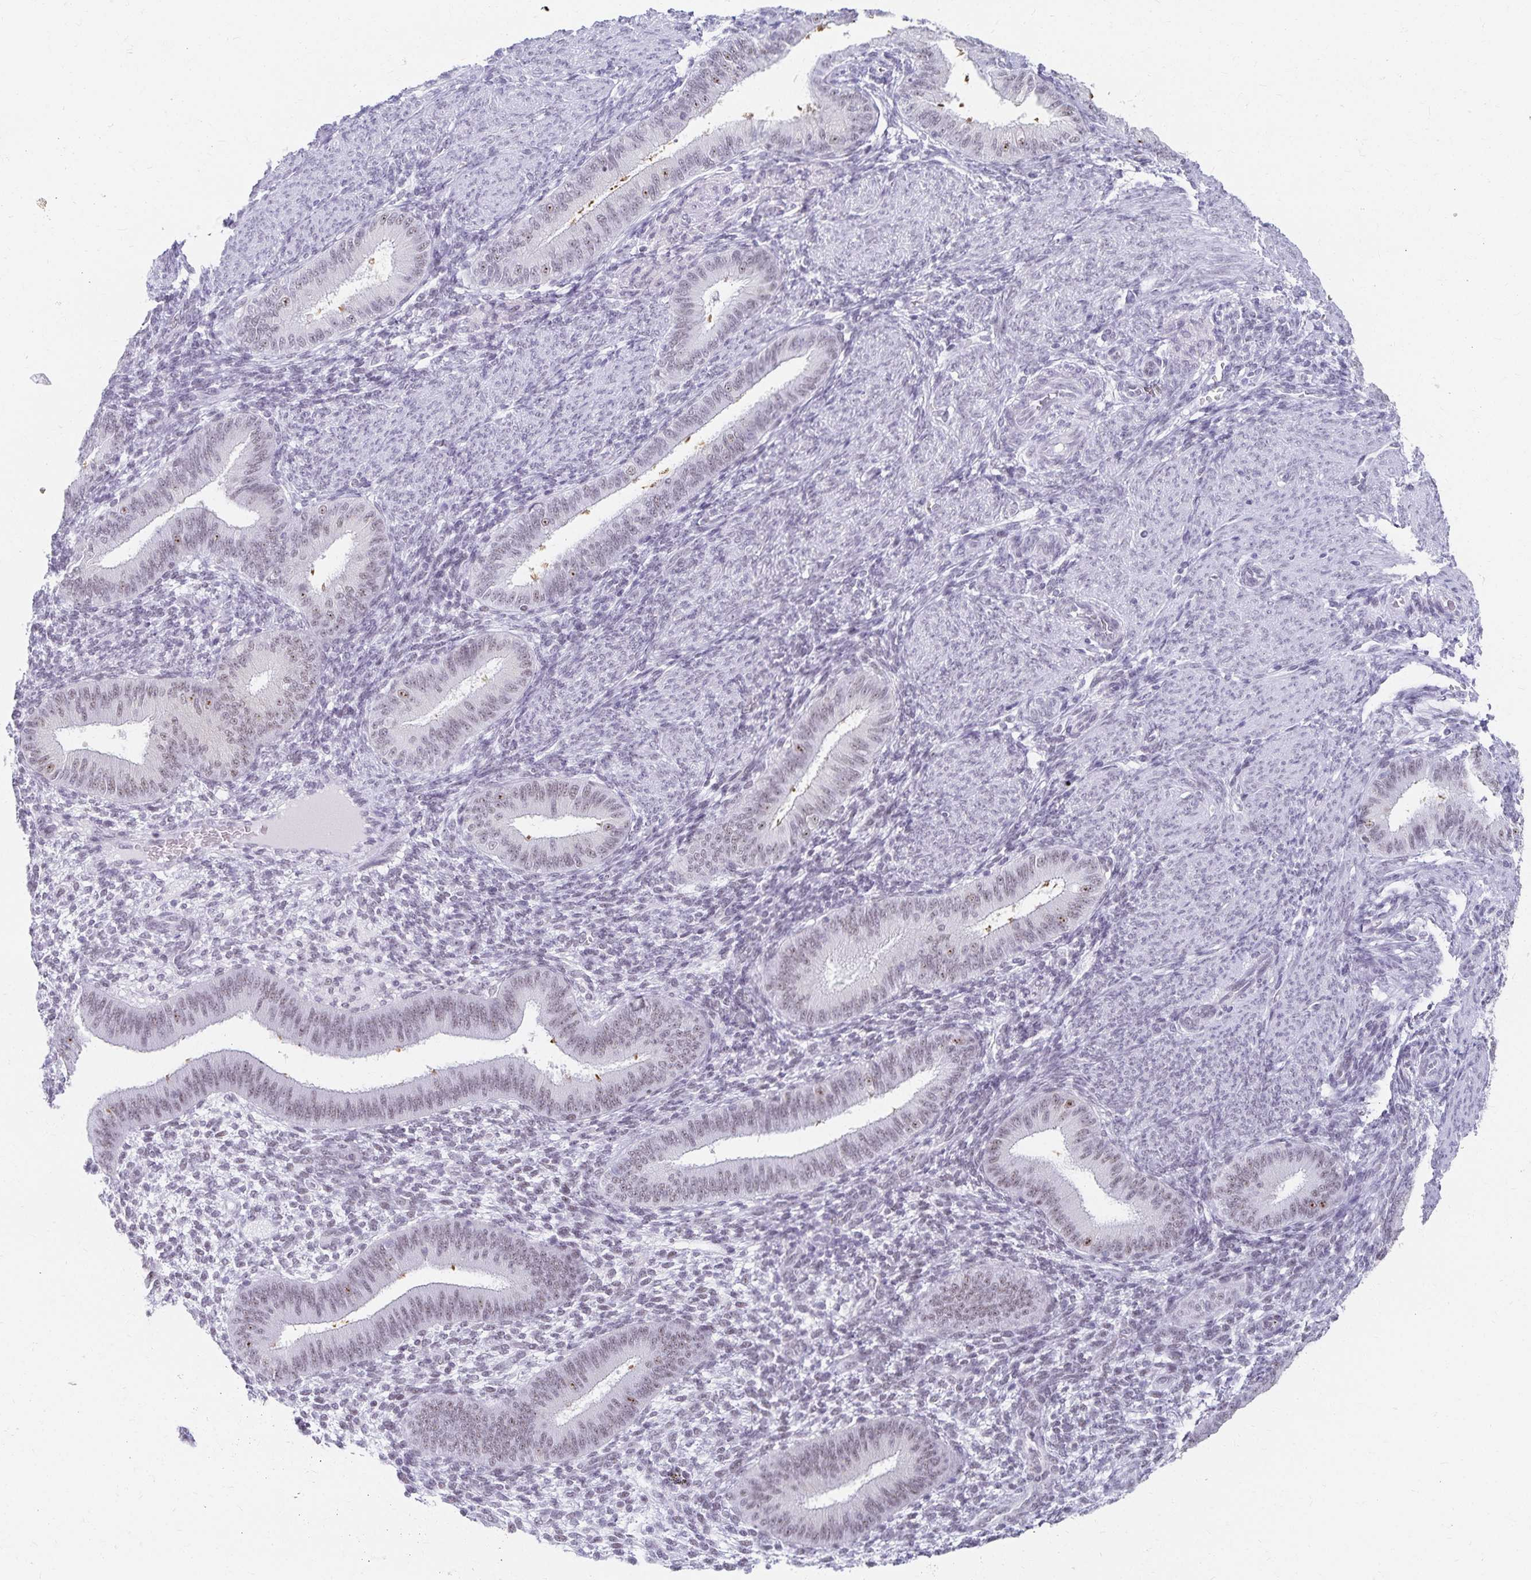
{"staining": {"intensity": "weak", "quantity": "25%-75%", "location": "nuclear"}, "tissue": "endometrium", "cell_type": "Cells in endometrial stroma", "image_type": "normal", "snomed": [{"axis": "morphology", "description": "Normal tissue, NOS"}, {"axis": "topography", "description": "Endometrium"}], "caption": "IHC (DAB) staining of benign human endometrium demonstrates weak nuclear protein staining in approximately 25%-75% of cells in endometrial stroma. The protein is stained brown, and the nuclei are stained in blue (DAB IHC with brightfield microscopy, high magnification).", "gene": "C20orf85", "patient": {"sex": "female", "age": 39}}